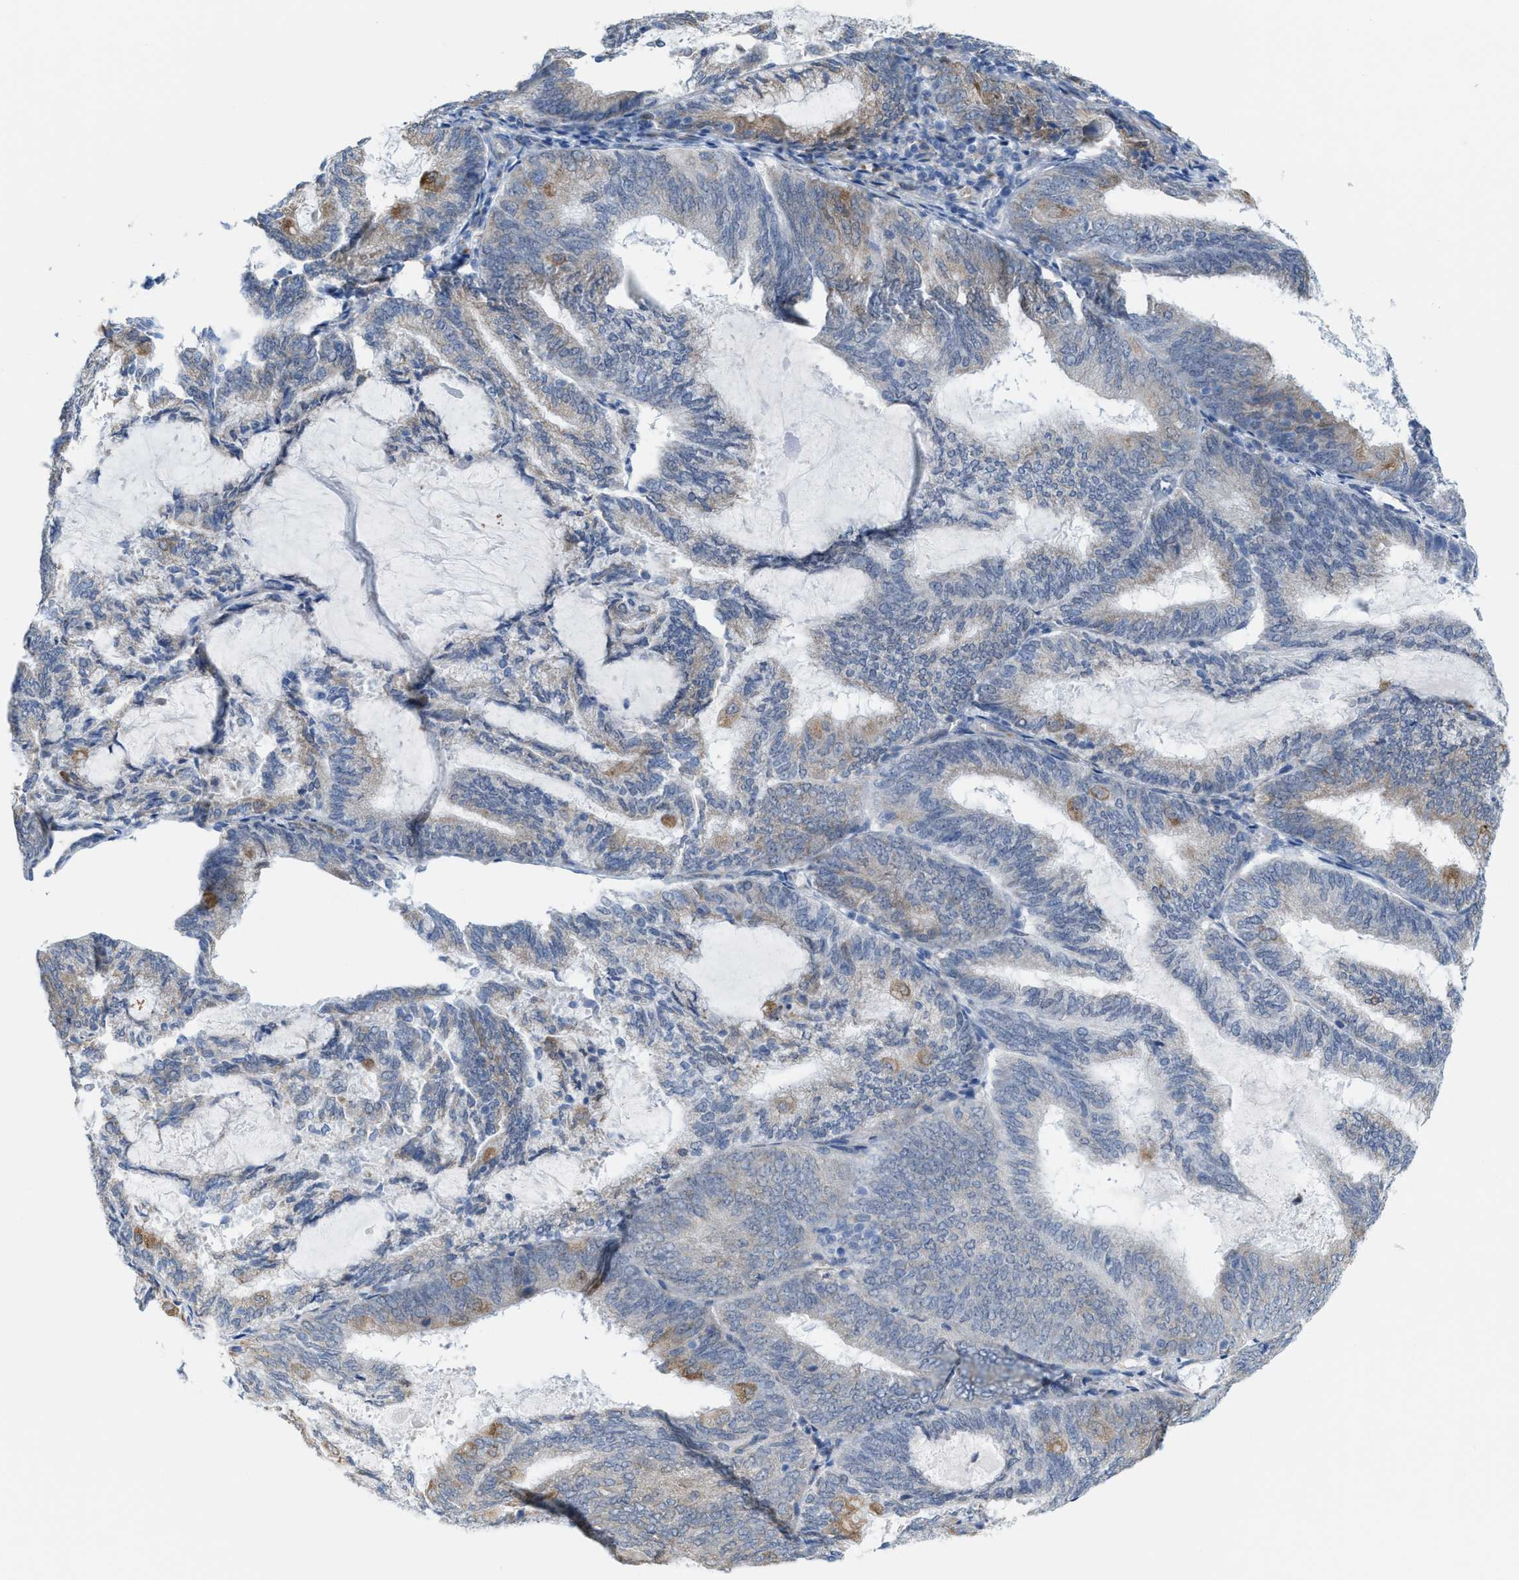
{"staining": {"intensity": "moderate", "quantity": "<25%", "location": "cytoplasmic/membranous"}, "tissue": "endometrial cancer", "cell_type": "Tumor cells", "image_type": "cancer", "snomed": [{"axis": "morphology", "description": "Adenocarcinoma, NOS"}, {"axis": "topography", "description": "Endometrium"}], "caption": "High-power microscopy captured an immunohistochemistry (IHC) image of endometrial cancer (adenocarcinoma), revealing moderate cytoplasmic/membranous staining in about <25% of tumor cells. The protein is shown in brown color, while the nuclei are stained blue.", "gene": "KIFC3", "patient": {"sex": "female", "age": 81}}